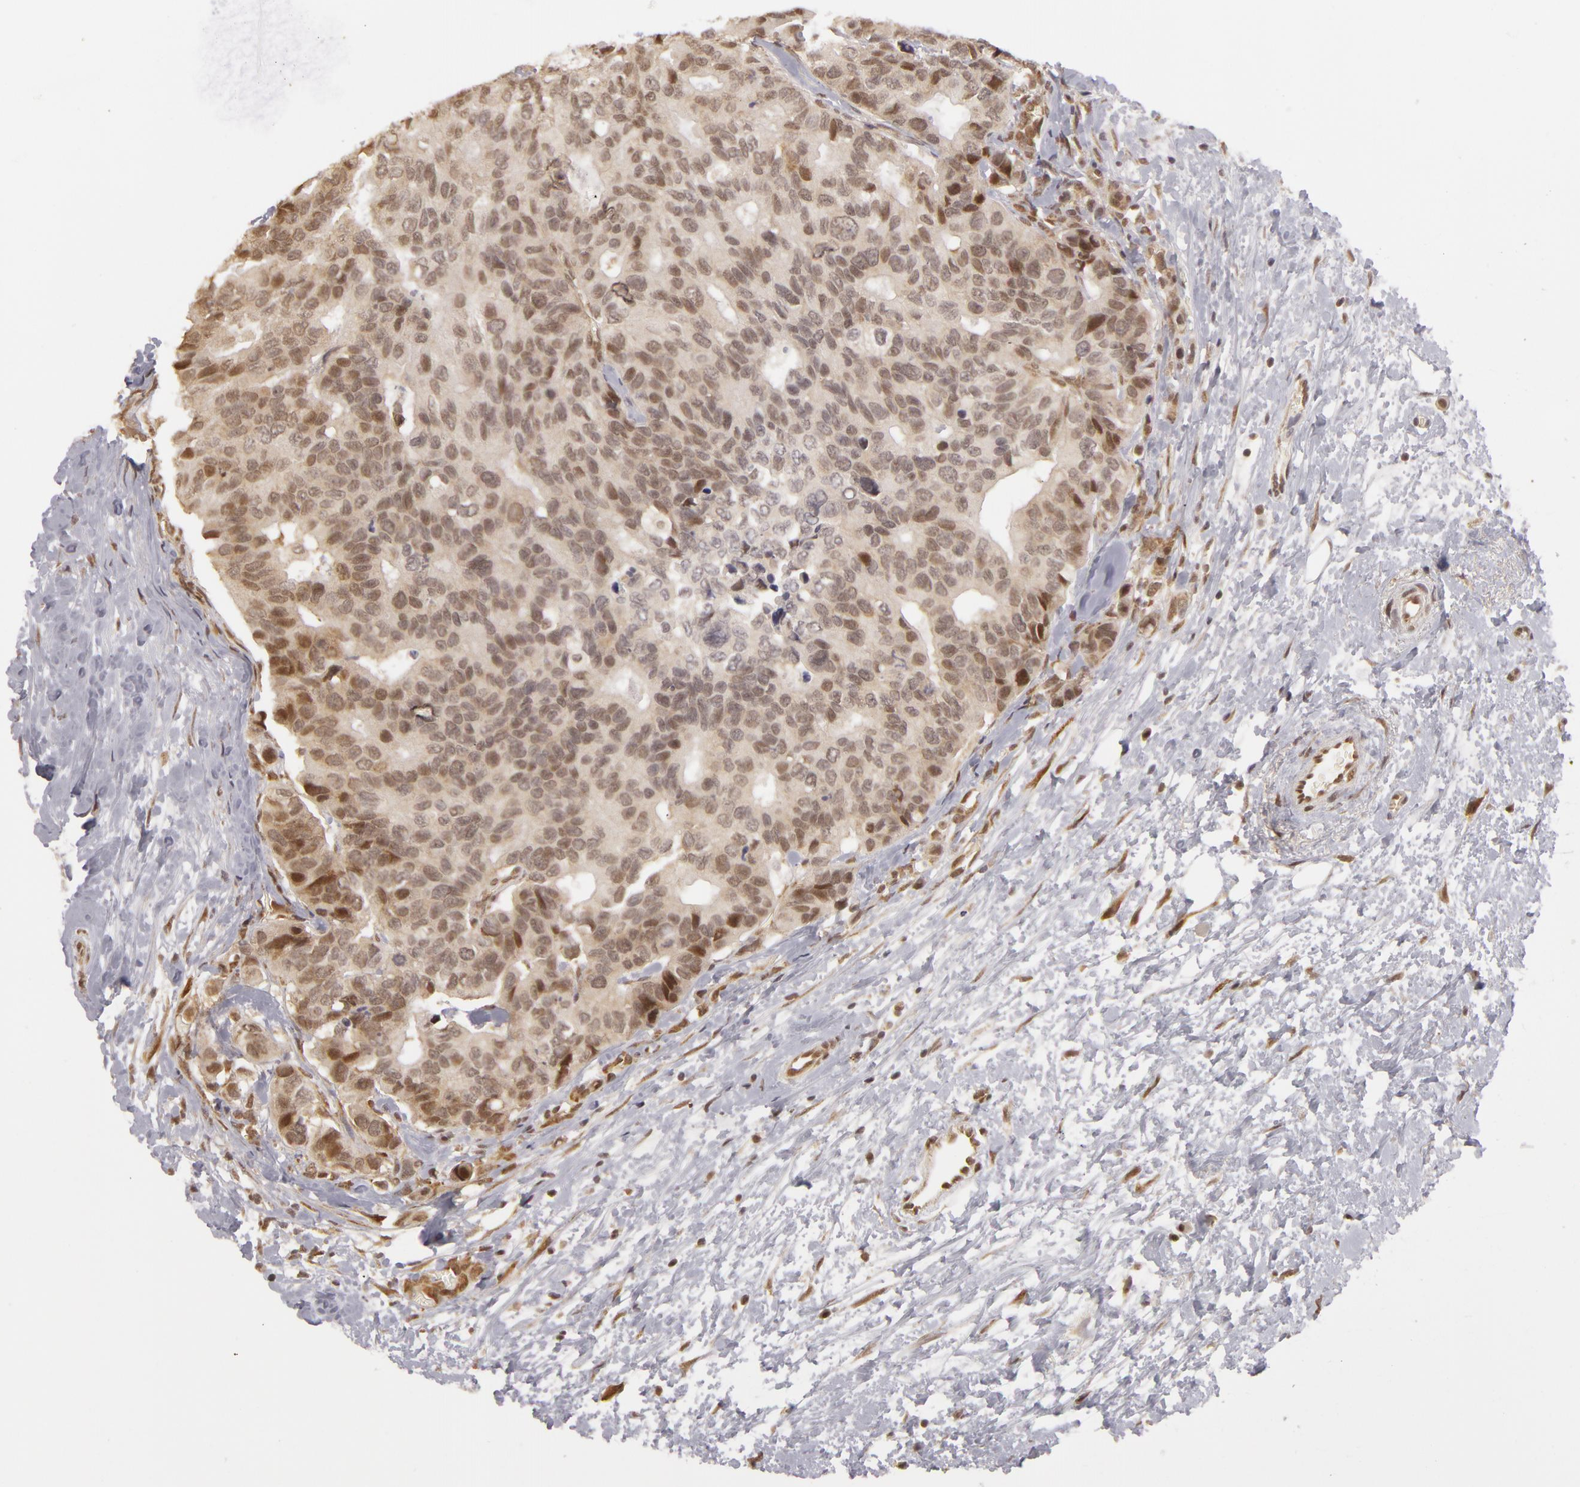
{"staining": {"intensity": "moderate", "quantity": "25%-75%", "location": "nuclear"}, "tissue": "breast cancer", "cell_type": "Tumor cells", "image_type": "cancer", "snomed": [{"axis": "morphology", "description": "Duct carcinoma"}, {"axis": "topography", "description": "Breast"}], "caption": "Tumor cells display medium levels of moderate nuclear staining in about 25%-75% of cells in invasive ductal carcinoma (breast).", "gene": "ZNF133", "patient": {"sex": "female", "age": 69}}